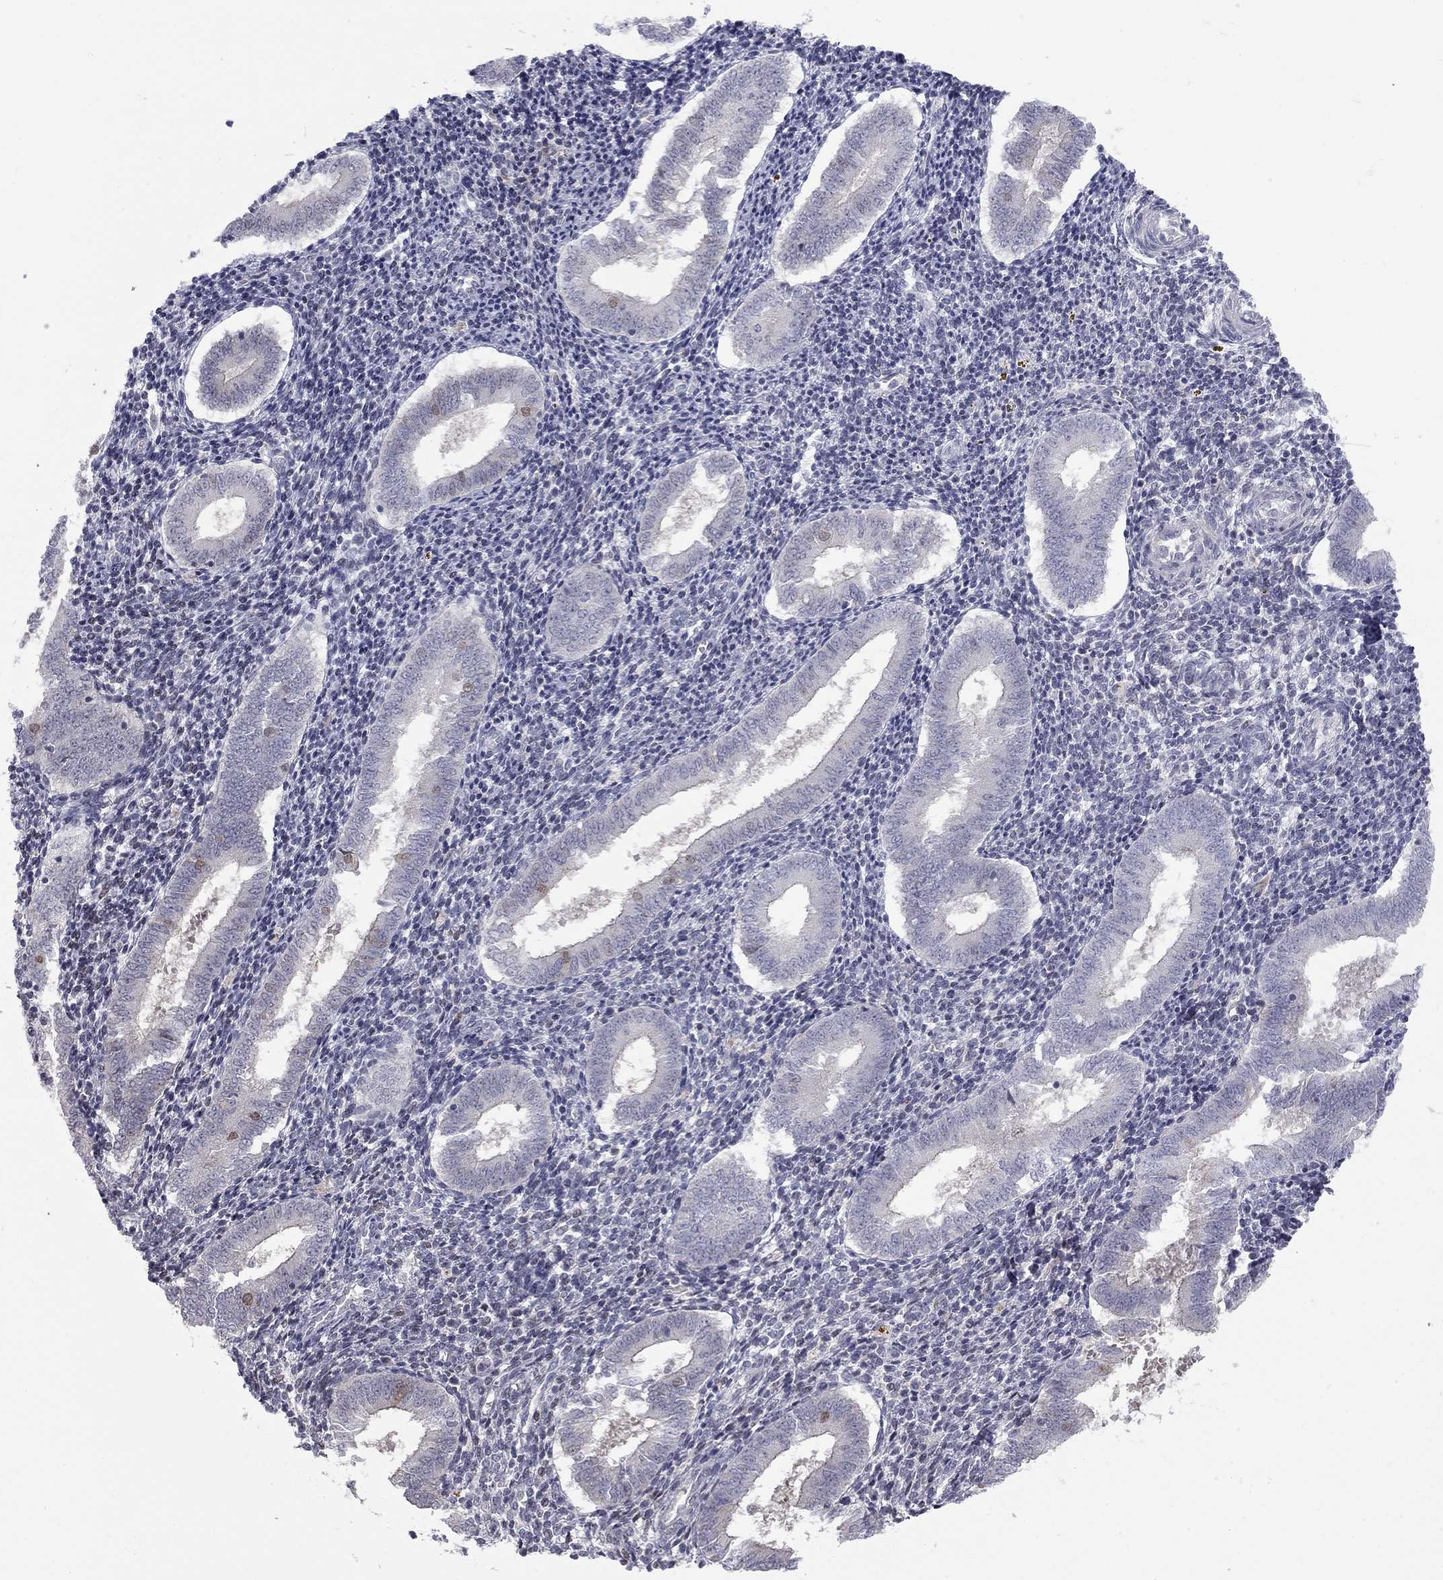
{"staining": {"intensity": "negative", "quantity": "none", "location": "none"}, "tissue": "endometrium", "cell_type": "Cells in endometrial stroma", "image_type": "normal", "snomed": [{"axis": "morphology", "description": "Normal tissue, NOS"}, {"axis": "topography", "description": "Endometrium"}], "caption": "DAB (3,3'-diaminobenzidine) immunohistochemical staining of benign endometrium demonstrates no significant expression in cells in endometrial stroma. Brightfield microscopy of immunohistochemistry (IHC) stained with DAB (brown) and hematoxylin (blue), captured at high magnification.", "gene": "NRARP", "patient": {"sex": "female", "age": 25}}